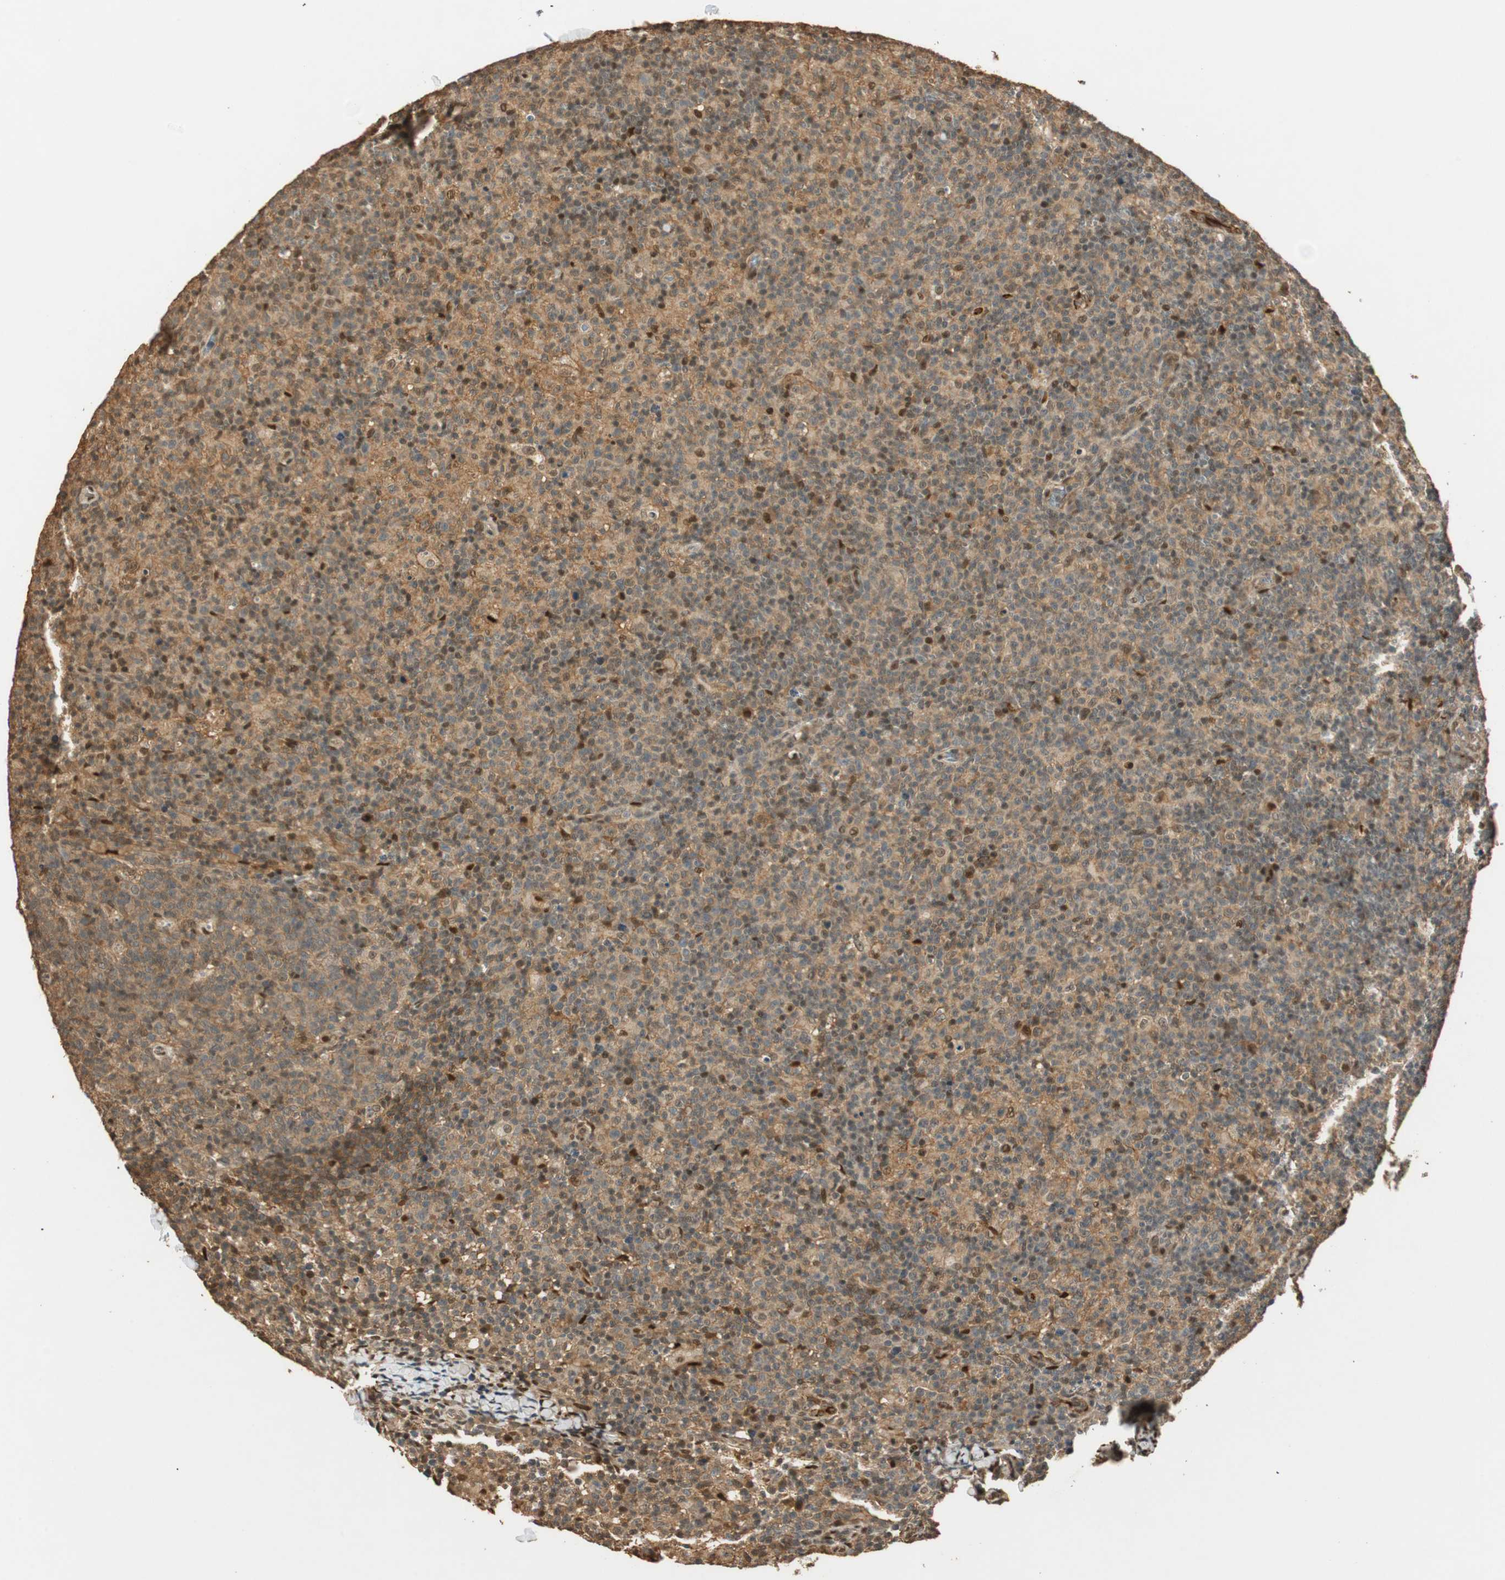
{"staining": {"intensity": "weak", "quantity": ">75%", "location": "cytoplasmic/membranous"}, "tissue": "lymph node", "cell_type": "Germinal center cells", "image_type": "normal", "snomed": [{"axis": "morphology", "description": "Normal tissue, NOS"}, {"axis": "morphology", "description": "Inflammation, NOS"}, {"axis": "topography", "description": "Lymph node"}], "caption": "Benign lymph node was stained to show a protein in brown. There is low levels of weak cytoplasmic/membranous positivity in about >75% of germinal center cells. The staining was performed using DAB (3,3'-diaminobenzidine), with brown indicating positive protein expression. Nuclei are stained blue with hematoxylin.", "gene": "NES", "patient": {"sex": "male", "age": 55}}